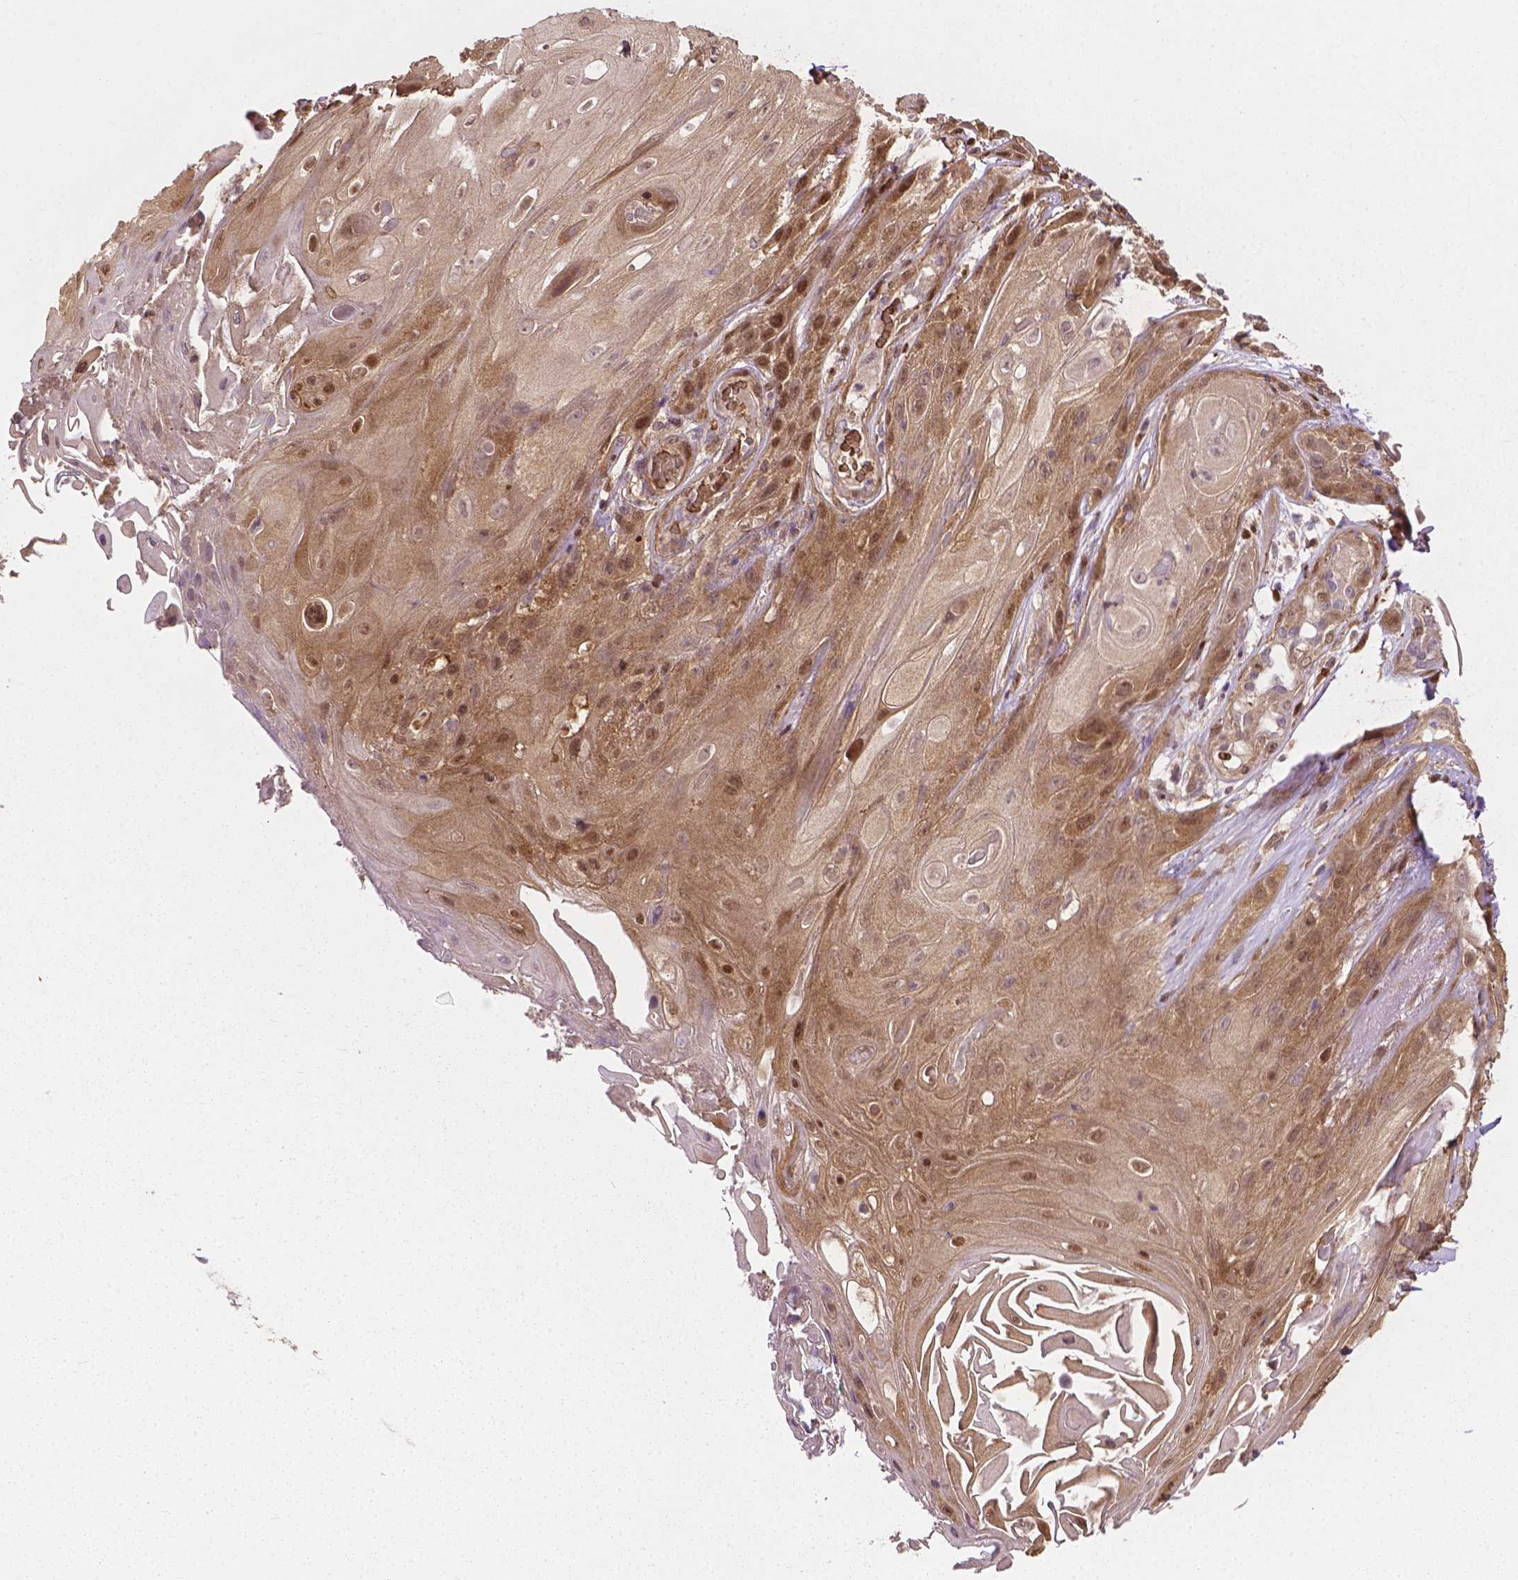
{"staining": {"intensity": "weak", "quantity": "25%-75%", "location": "cytoplasmic/membranous,nuclear"}, "tissue": "skin cancer", "cell_type": "Tumor cells", "image_type": "cancer", "snomed": [{"axis": "morphology", "description": "Squamous cell carcinoma, NOS"}, {"axis": "topography", "description": "Skin"}], "caption": "Approximately 25%-75% of tumor cells in skin squamous cell carcinoma exhibit weak cytoplasmic/membranous and nuclear protein positivity as visualized by brown immunohistochemical staining.", "gene": "YAP1", "patient": {"sex": "male", "age": 62}}